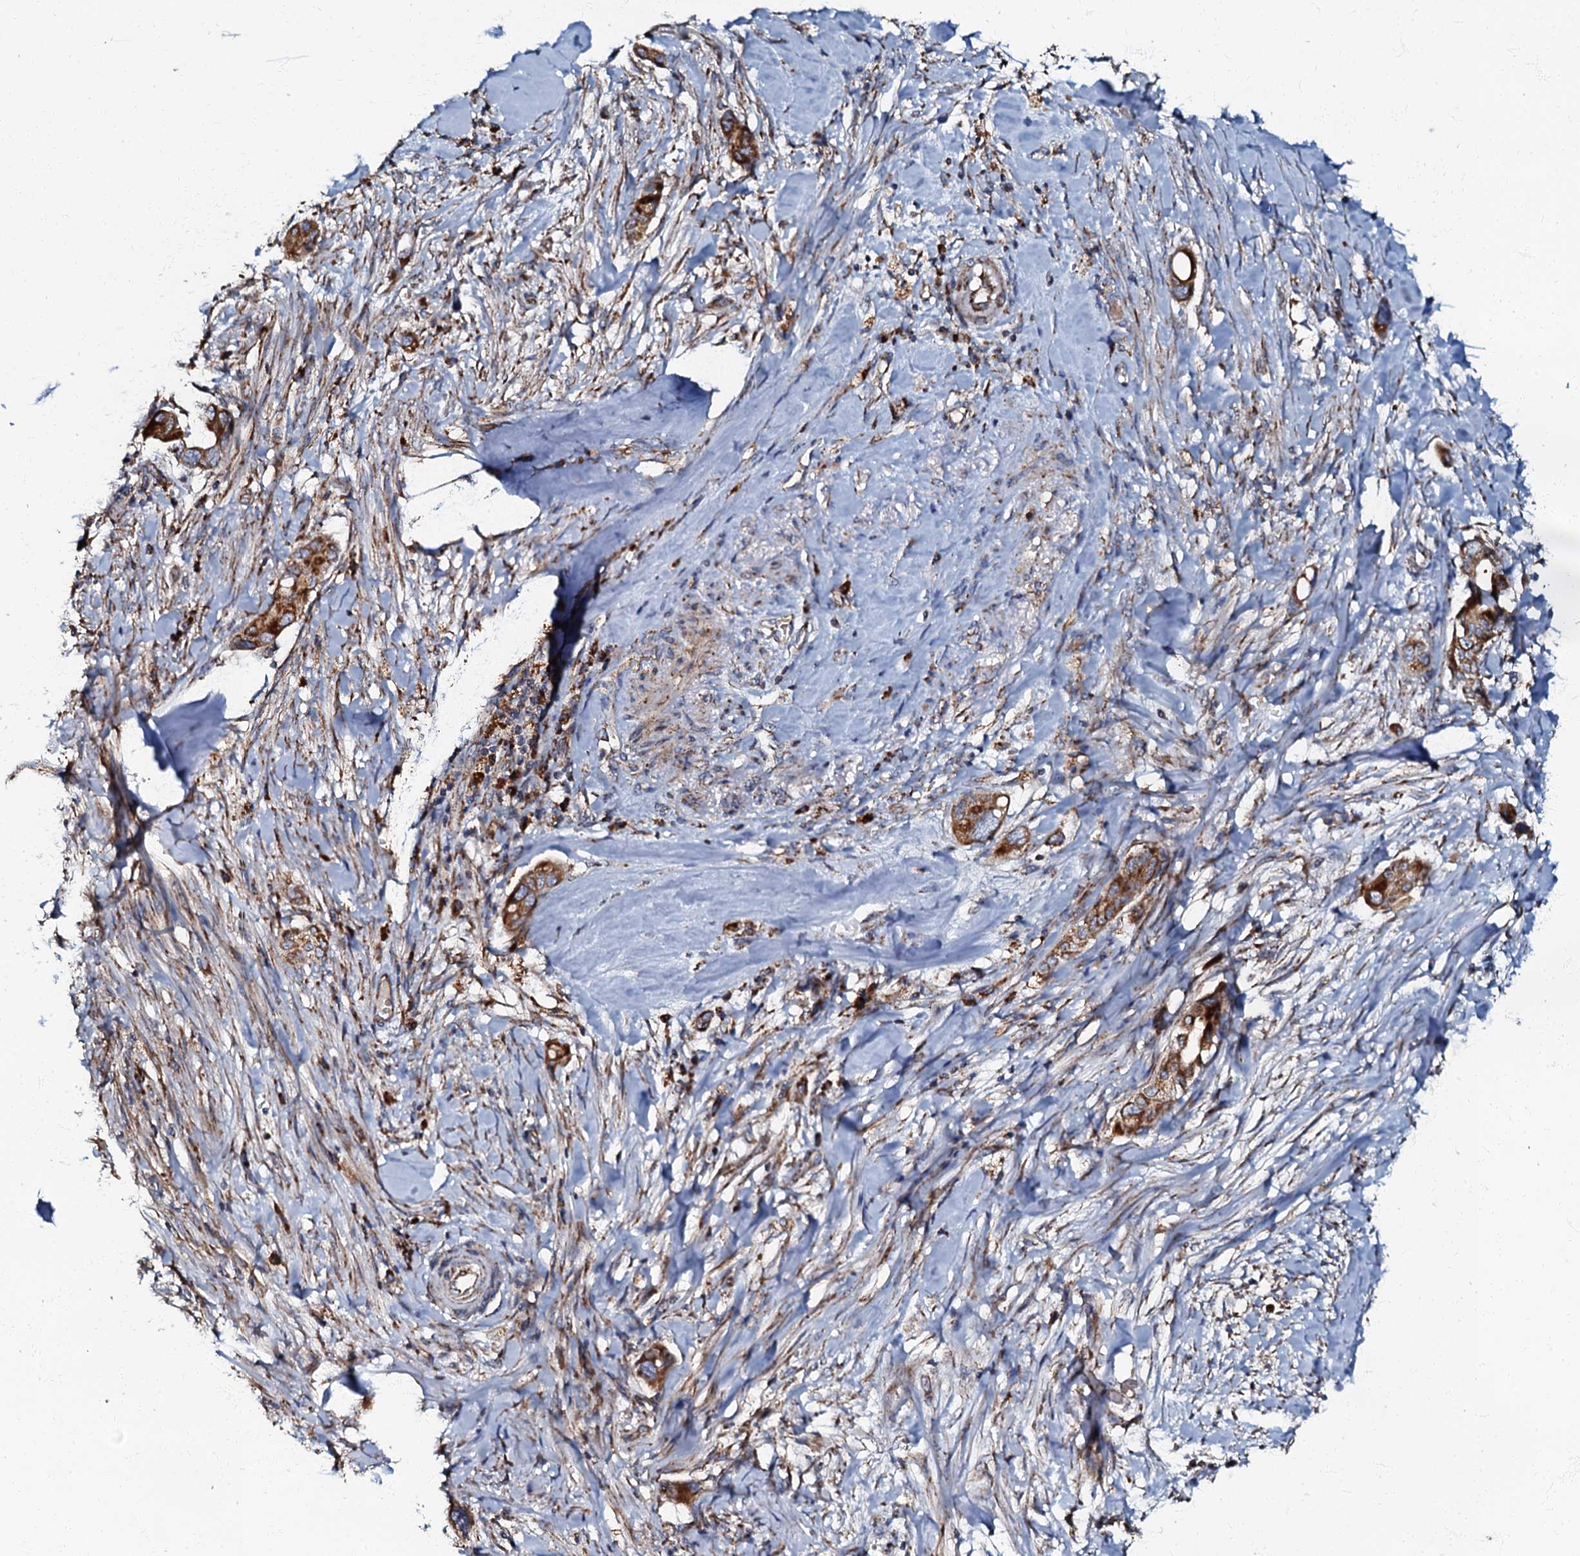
{"staining": {"intensity": "strong", "quantity": ">75%", "location": "cytoplasmic/membranous"}, "tissue": "pancreatic cancer", "cell_type": "Tumor cells", "image_type": "cancer", "snomed": [{"axis": "morphology", "description": "Adenocarcinoma, NOS"}, {"axis": "topography", "description": "Pancreas"}], "caption": "Immunohistochemical staining of human pancreatic adenocarcinoma shows strong cytoplasmic/membranous protein staining in about >75% of tumor cells.", "gene": "NDUFA12", "patient": {"sex": "male", "age": 68}}